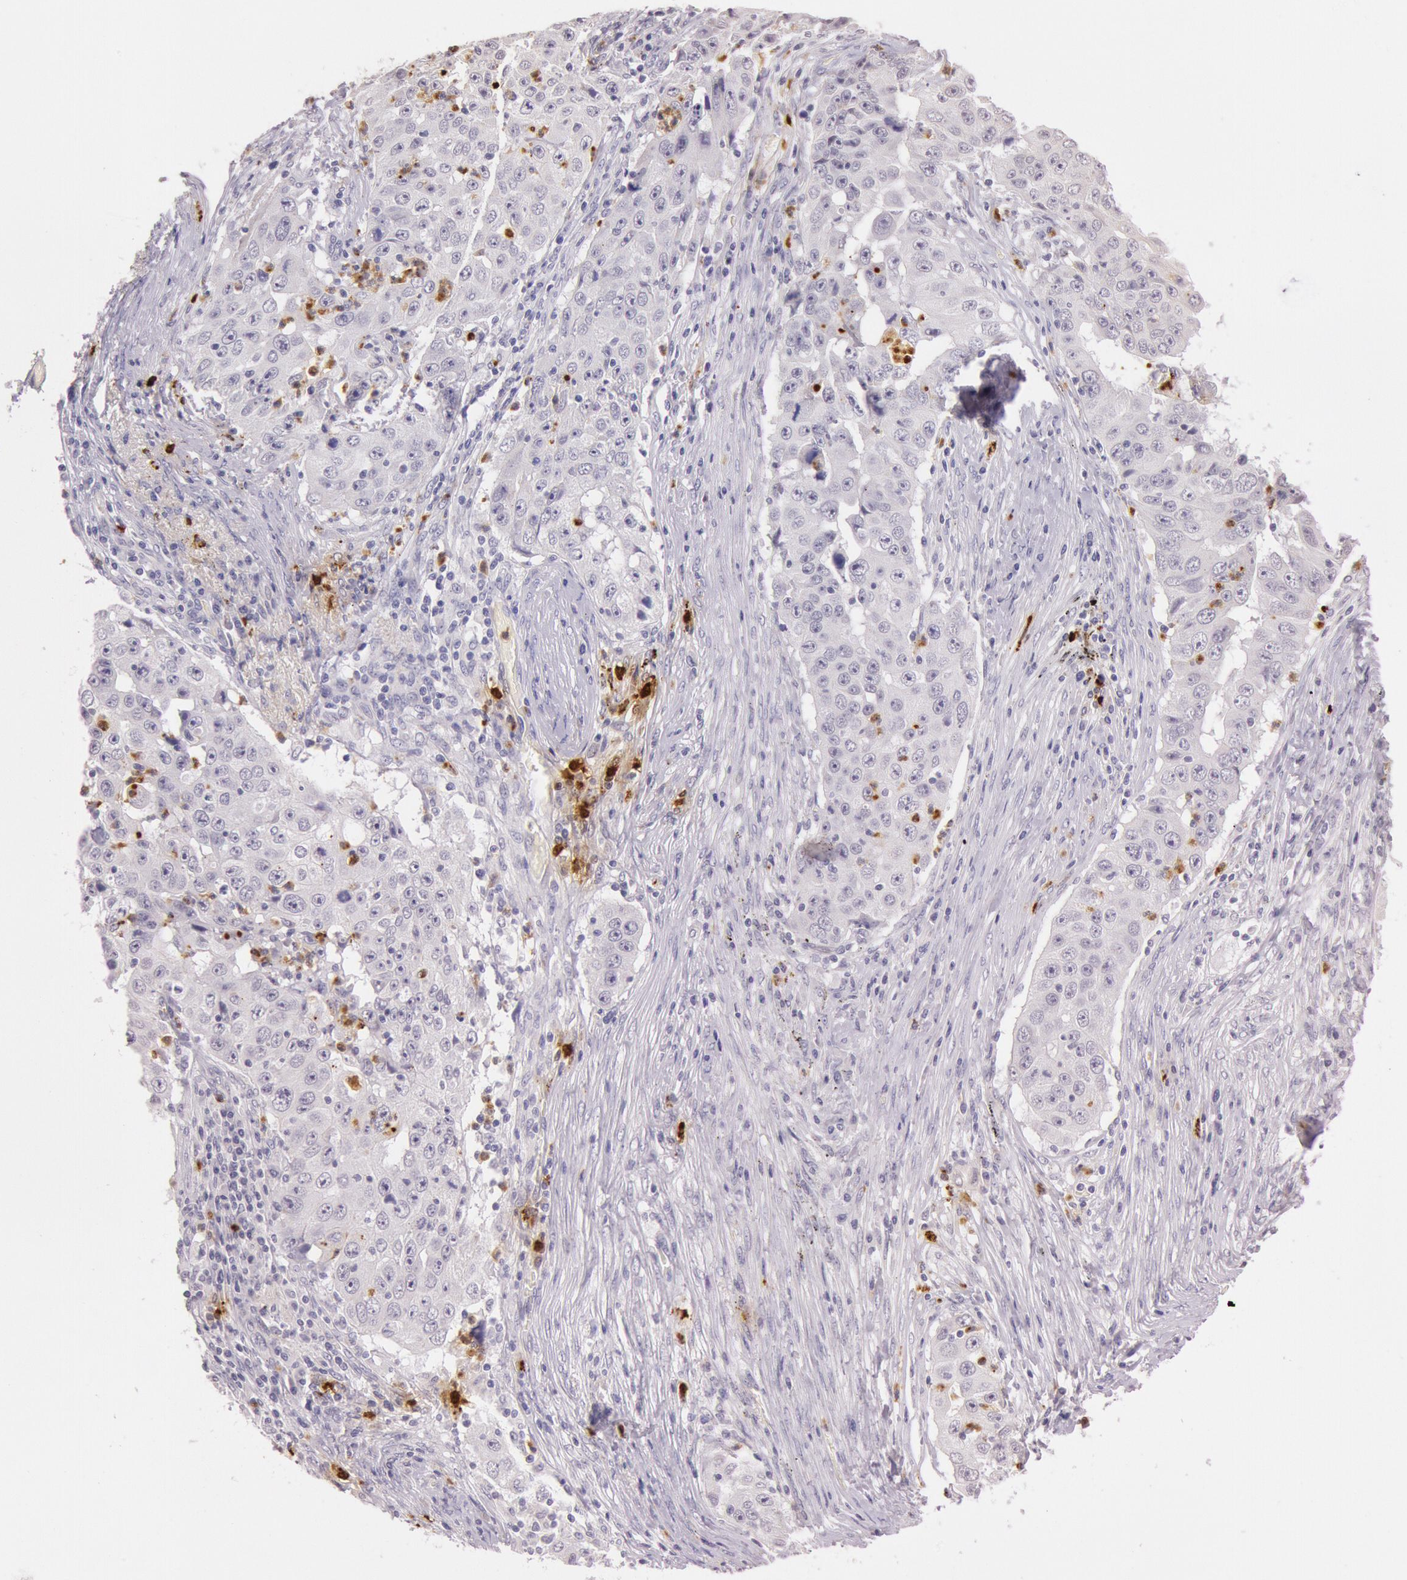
{"staining": {"intensity": "negative", "quantity": "none", "location": "none"}, "tissue": "lung cancer", "cell_type": "Tumor cells", "image_type": "cancer", "snomed": [{"axis": "morphology", "description": "Squamous cell carcinoma, NOS"}, {"axis": "topography", "description": "Lung"}], "caption": "Squamous cell carcinoma (lung) was stained to show a protein in brown. There is no significant positivity in tumor cells.", "gene": "KDM6A", "patient": {"sex": "male", "age": 64}}